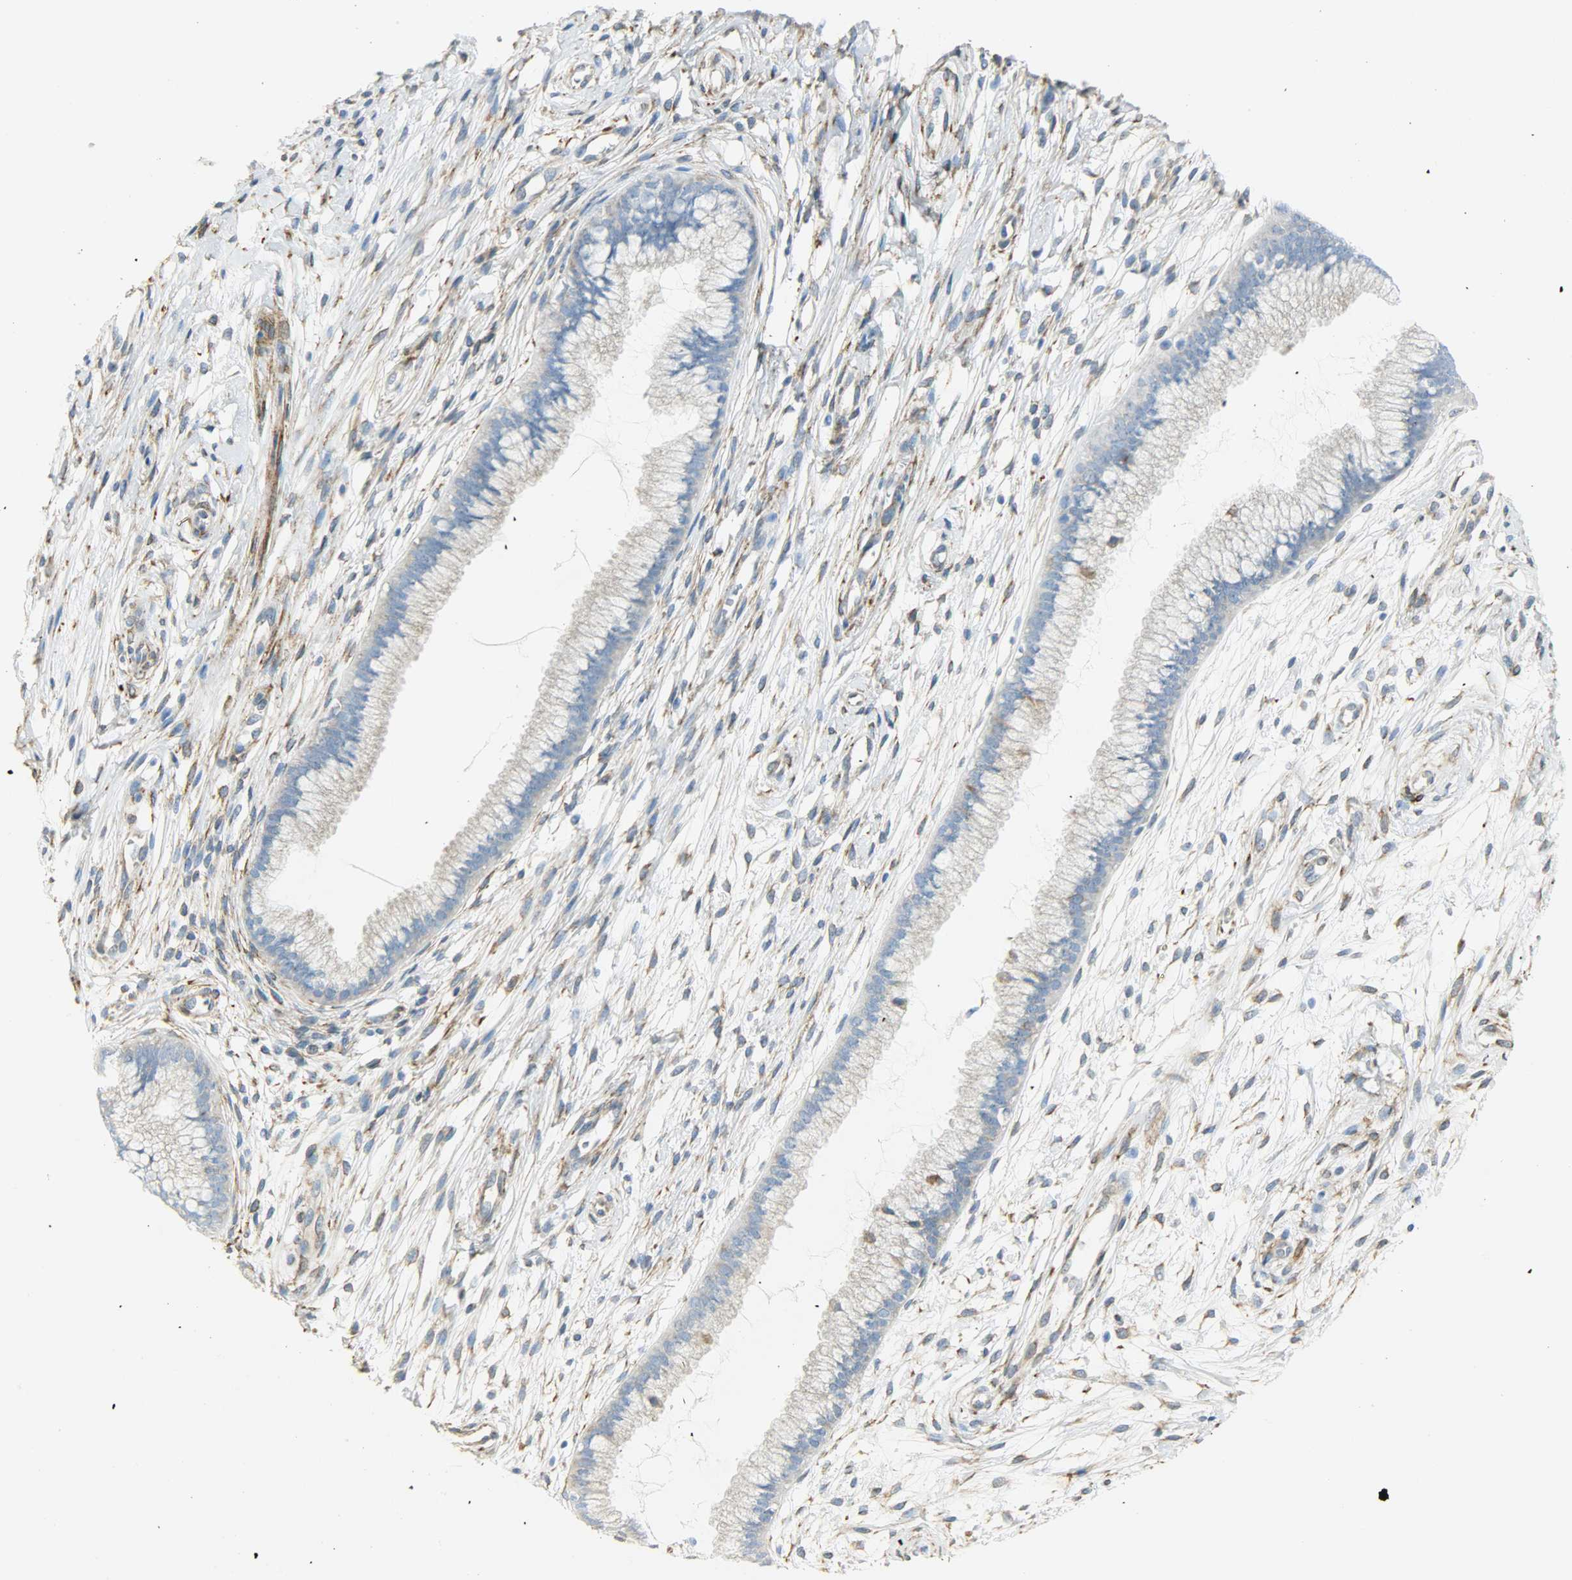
{"staining": {"intensity": "weak", "quantity": "25%-75%", "location": "cytoplasmic/membranous"}, "tissue": "cervix", "cell_type": "Glandular cells", "image_type": "normal", "snomed": [{"axis": "morphology", "description": "Normal tissue, NOS"}, {"axis": "topography", "description": "Cervix"}], "caption": "A brown stain shows weak cytoplasmic/membranous expression of a protein in glandular cells of benign cervix.", "gene": "PKD2", "patient": {"sex": "female", "age": 39}}